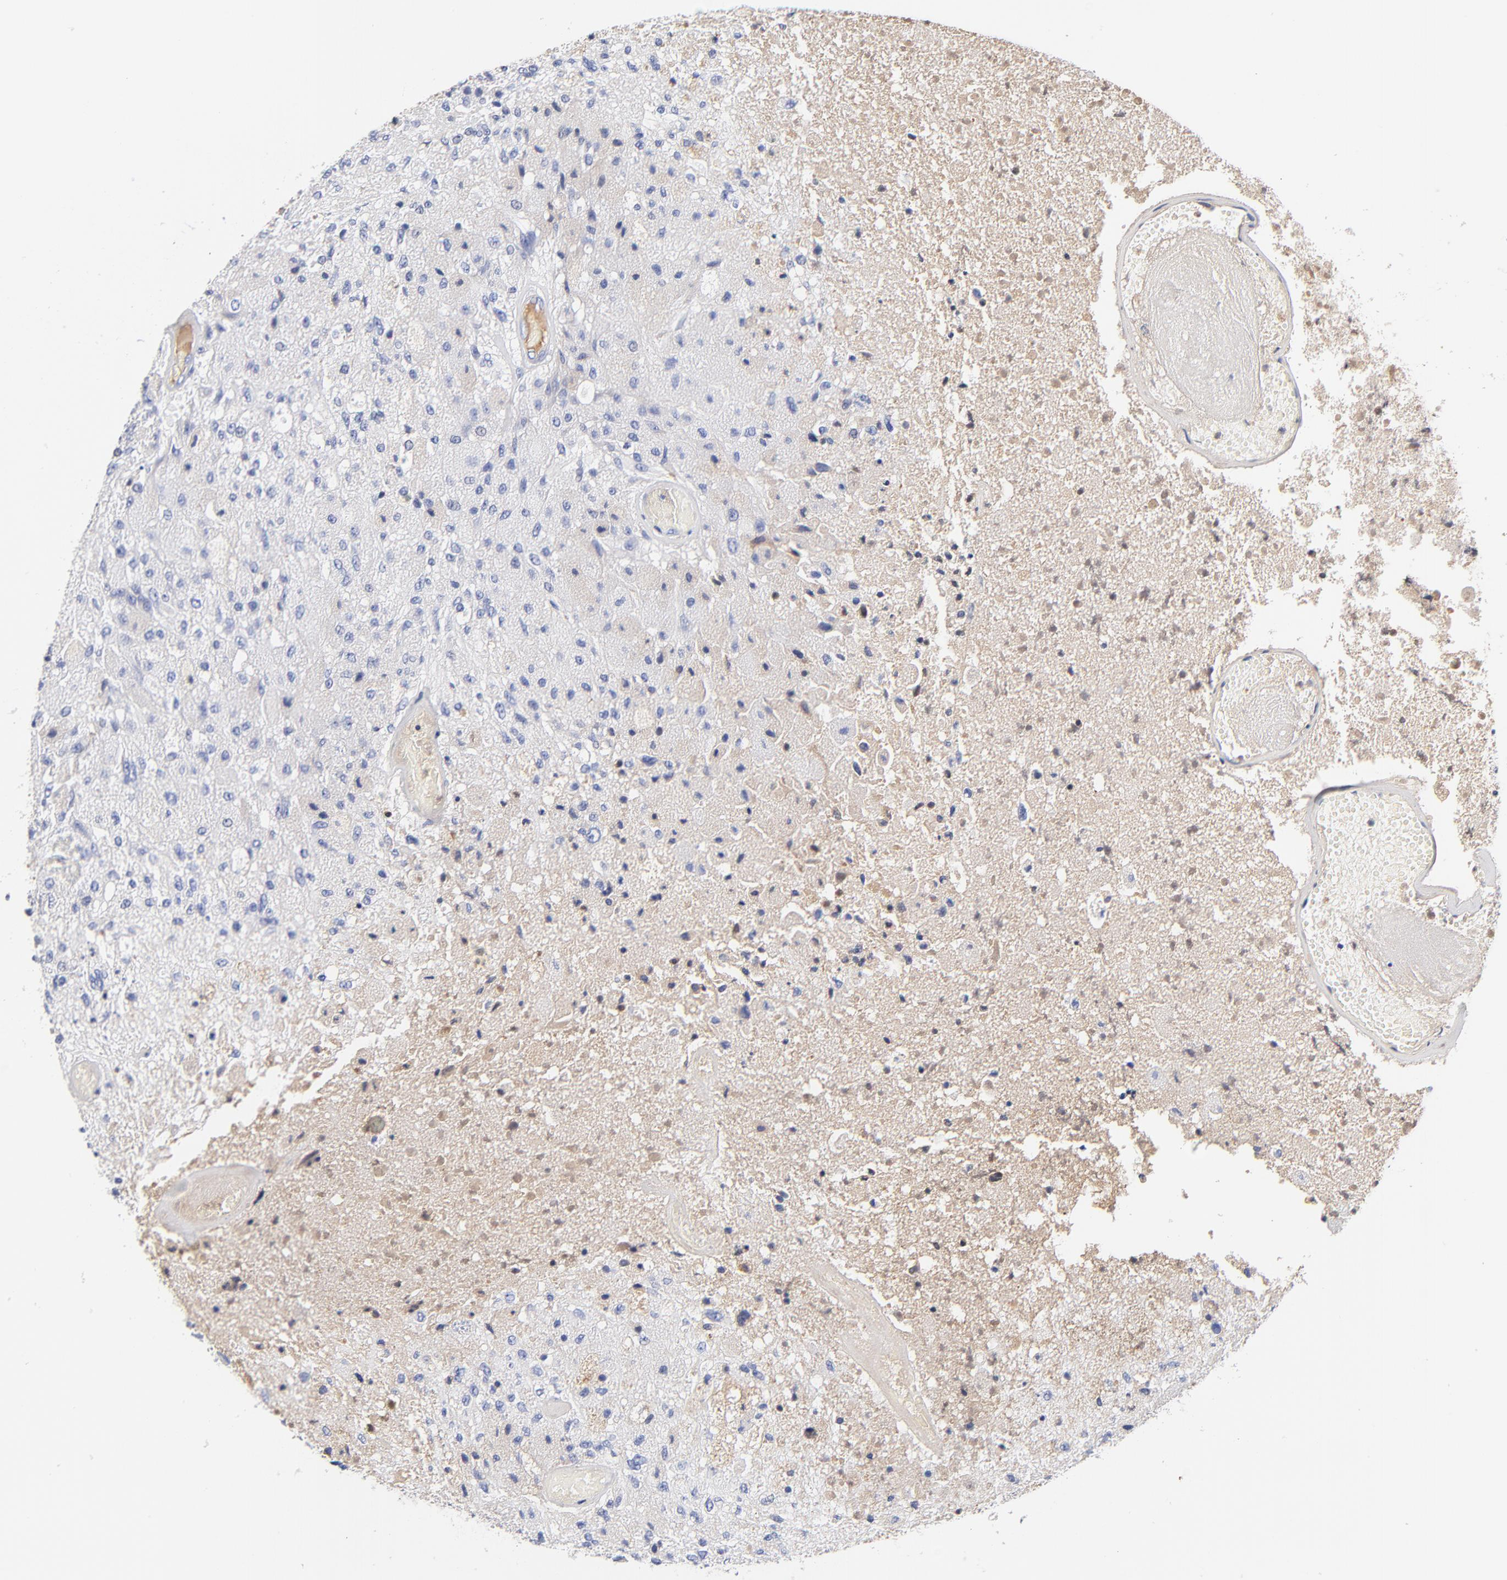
{"staining": {"intensity": "weak", "quantity": "<25%", "location": "cytoplasmic/membranous"}, "tissue": "glioma", "cell_type": "Tumor cells", "image_type": "cancer", "snomed": [{"axis": "morphology", "description": "Normal tissue, NOS"}, {"axis": "morphology", "description": "Glioma, malignant, High grade"}, {"axis": "topography", "description": "Cerebral cortex"}], "caption": "IHC micrograph of malignant high-grade glioma stained for a protein (brown), which displays no expression in tumor cells.", "gene": "IGLV3-10", "patient": {"sex": "male", "age": 77}}